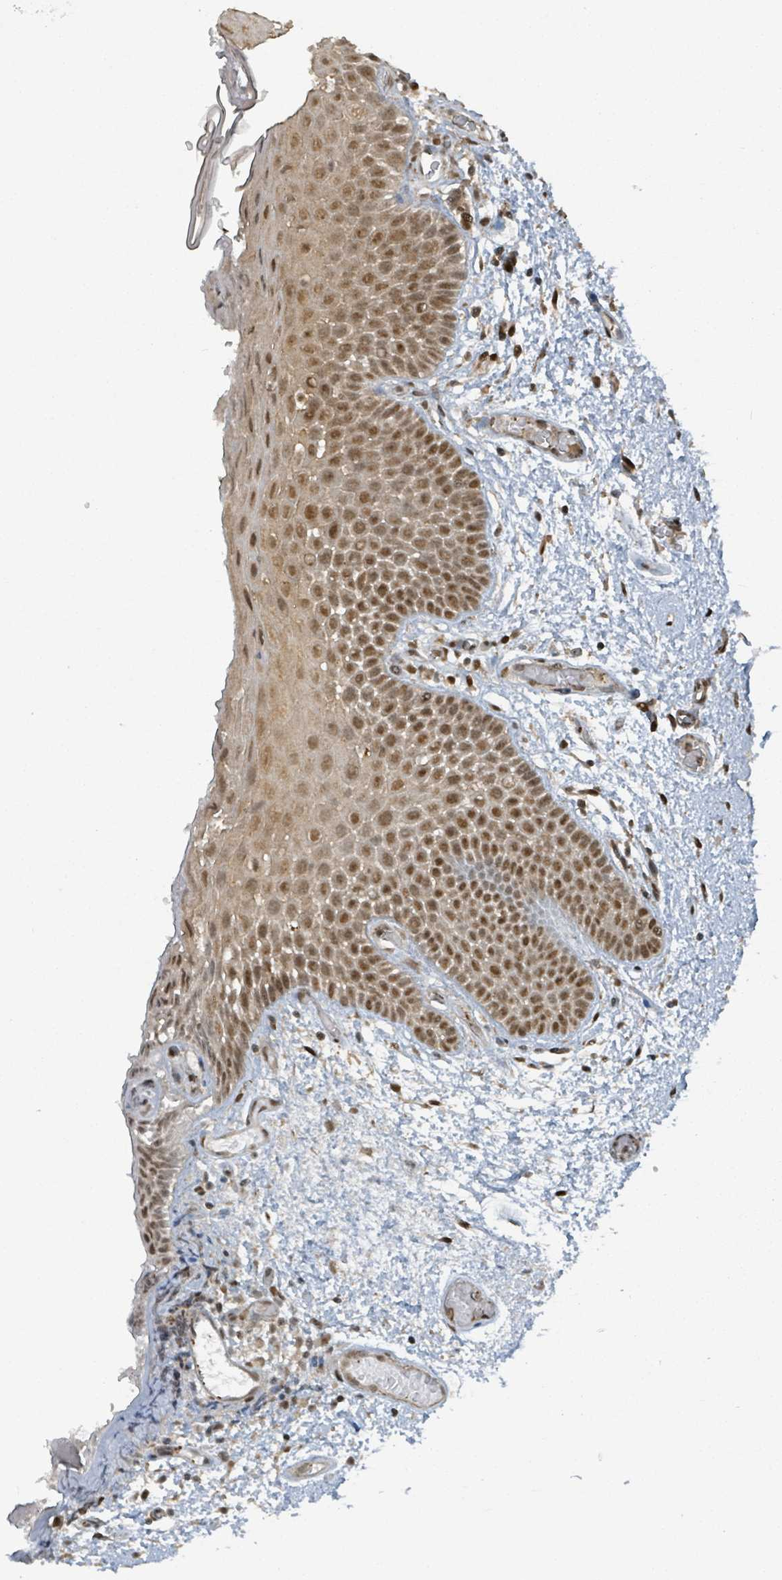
{"staining": {"intensity": "moderate", "quantity": ">75%", "location": "cytoplasmic/membranous,nuclear"}, "tissue": "oral mucosa", "cell_type": "Squamous epithelial cells", "image_type": "normal", "snomed": [{"axis": "morphology", "description": "Normal tissue, NOS"}, {"axis": "morphology", "description": "Squamous cell carcinoma, NOS"}, {"axis": "topography", "description": "Oral tissue"}, {"axis": "topography", "description": "Tounge, NOS"}, {"axis": "topography", "description": "Head-Neck"}], "caption": "Protein expression by immunohistochemistry (IHC) displays moderate cytoplasmic/membranous,nuclear staining in approximately >75% of squamous epithelial cells in unremarkable oral mucosa.", "gene": "PHIP", "patient": {"sex": "male", "age": 76}}